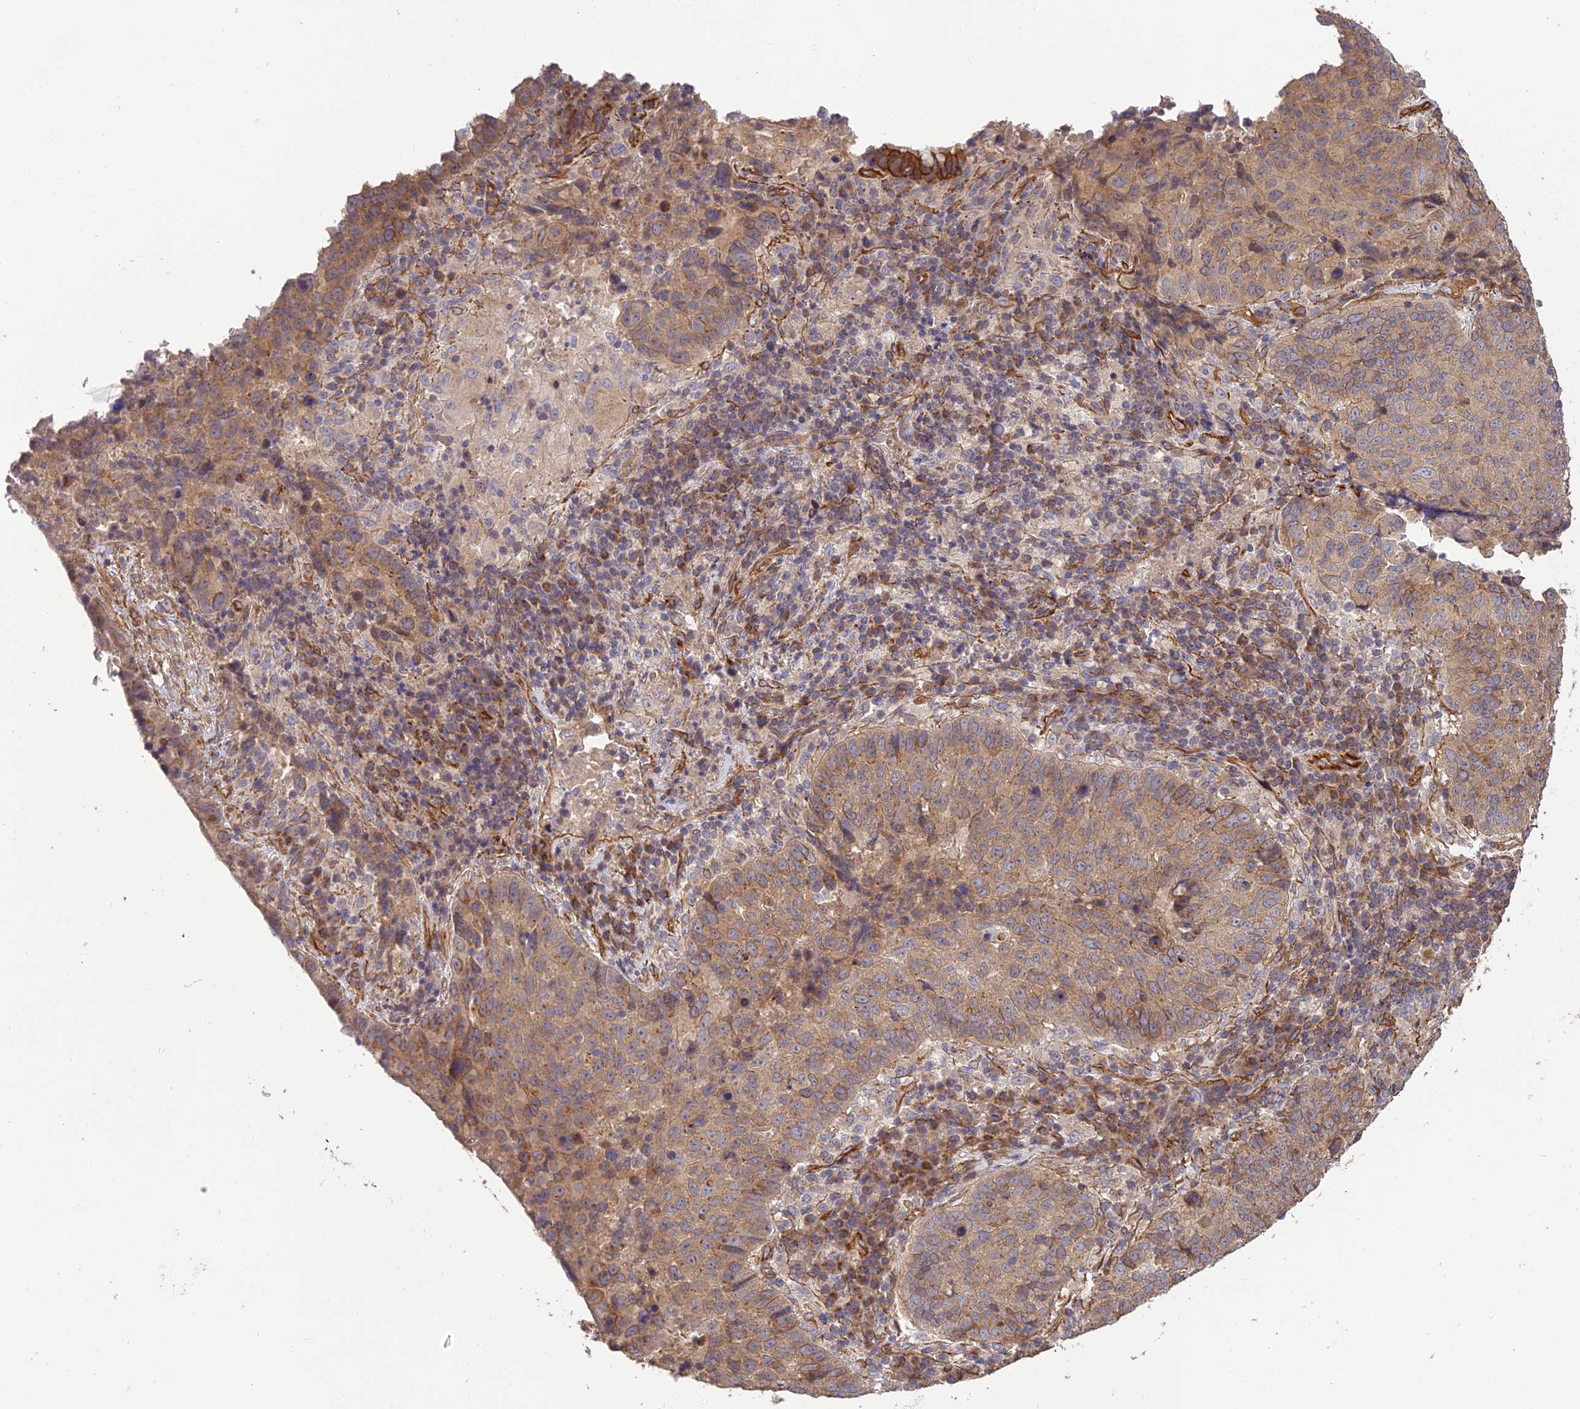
{"staining": {"intensity": "moderate", "quantity": "25%-75%", "location": "cytoplasmic/membranous"}, "tissue": "lung cancer", "cell_type": "Tumor cells", "image_type": "cancer", "snomed": [{"axis": "morphology", "description": "Squamous cell carcinoma, NOS"}, {"axis": "topography", "description": "Lung"}], "caption": "Brown immunohistochemical staining in human lung cancer exhibits moderate cytoplasmic/membranous staining in about 25%-75% of tumor cells.", "gene": "HOMER2", "patient": {"sex": "male", "age": 73}}